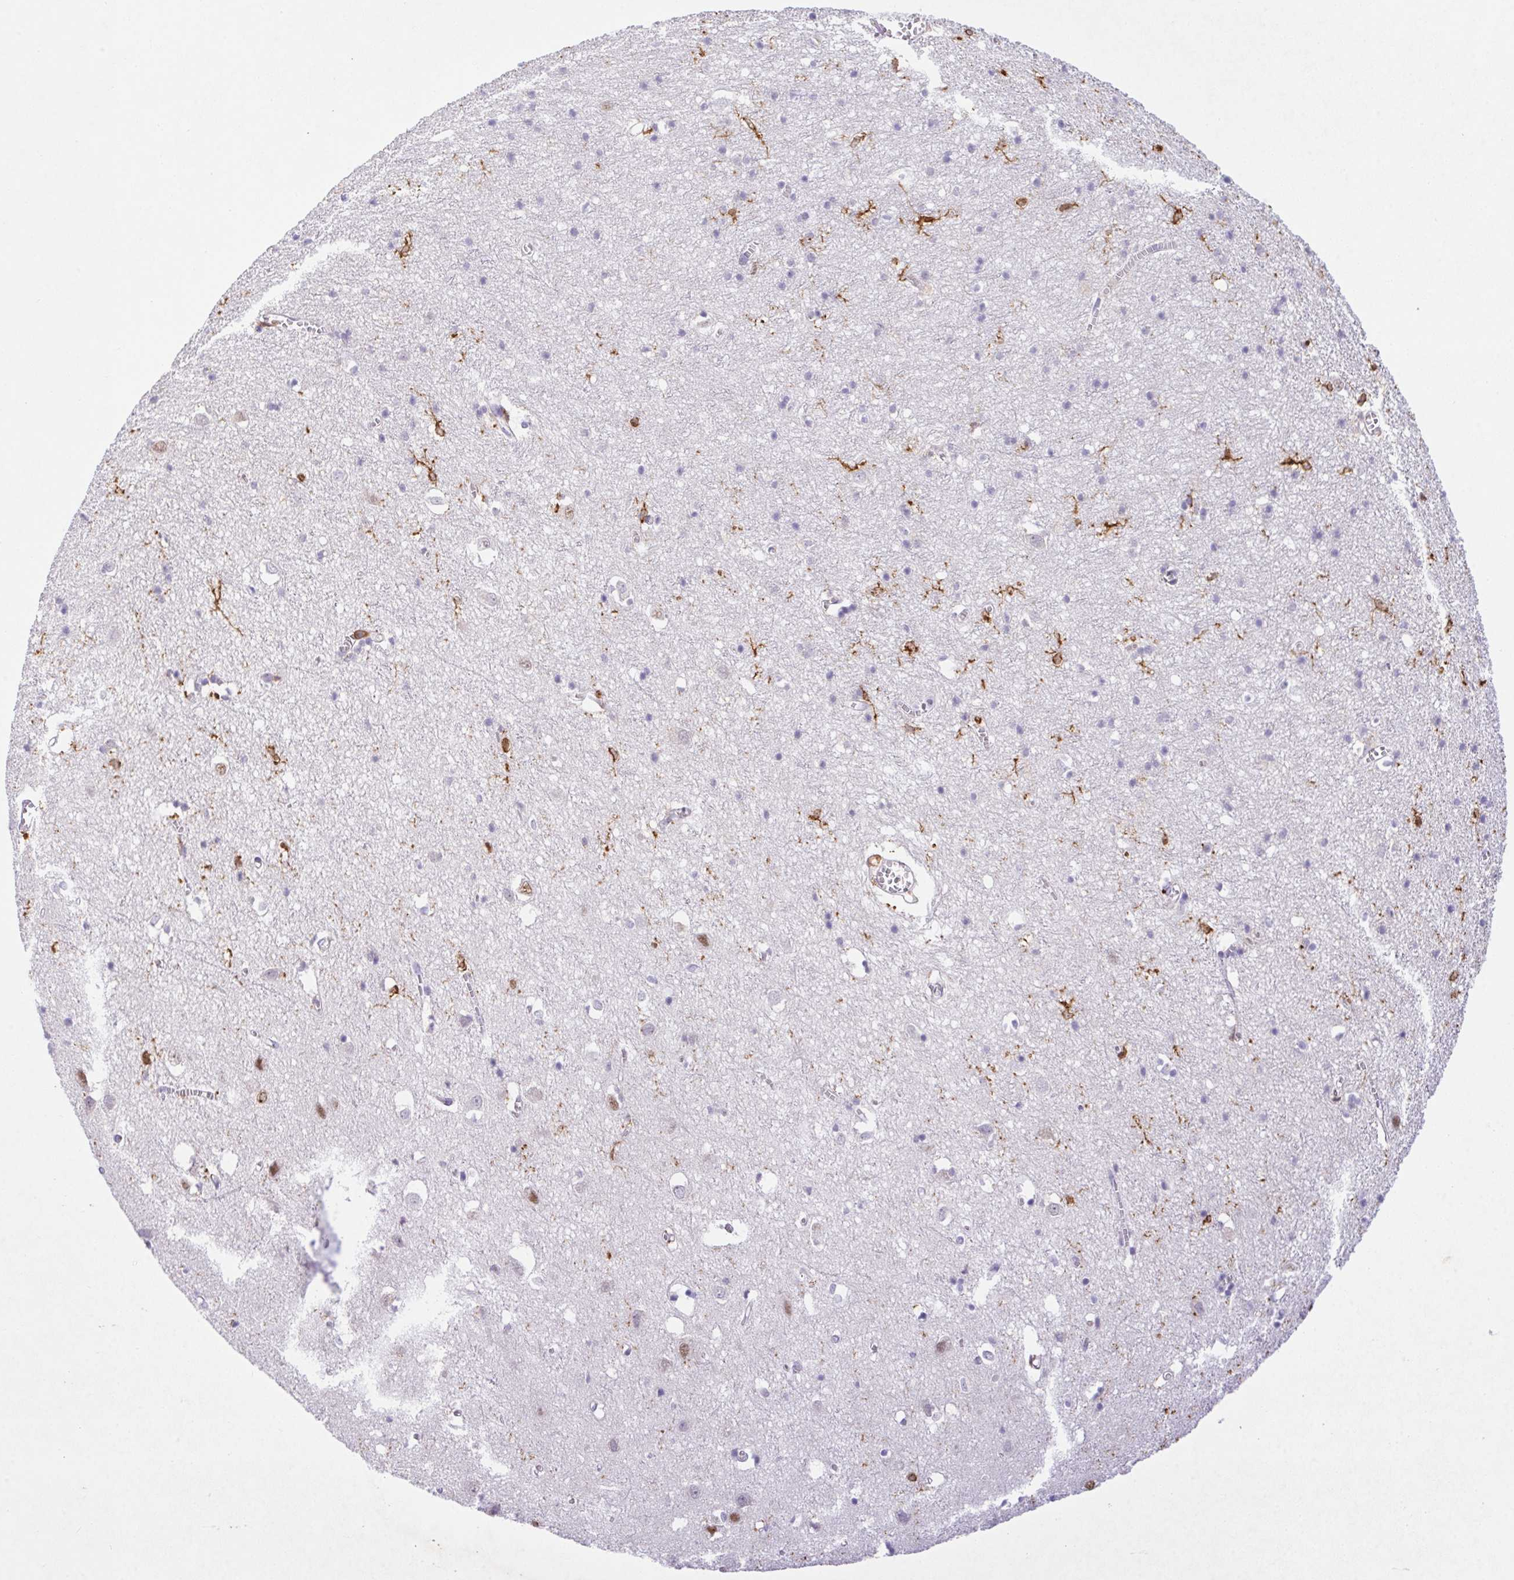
{"staining": {"intensity": "negative", "quantity": "none", "location": "none"}, "tissue": "cerebral cortex", "cell_type": "Endothelial cells", "image_type": "normal", "snomed": [{"axis": "morphology", "description": "Normal tissue, NOS"}, {"axis": "topography", "description": "Cerebral cortex"}], "caption": "Endothelial cells show no significant staining in unremarkable cerebral cortex. (DAB immunohistochemistry visualized using brightfield microscopy, high magnification).", "gene": "APBB1IP", "patient": {"sex": "male", "age": 70}}